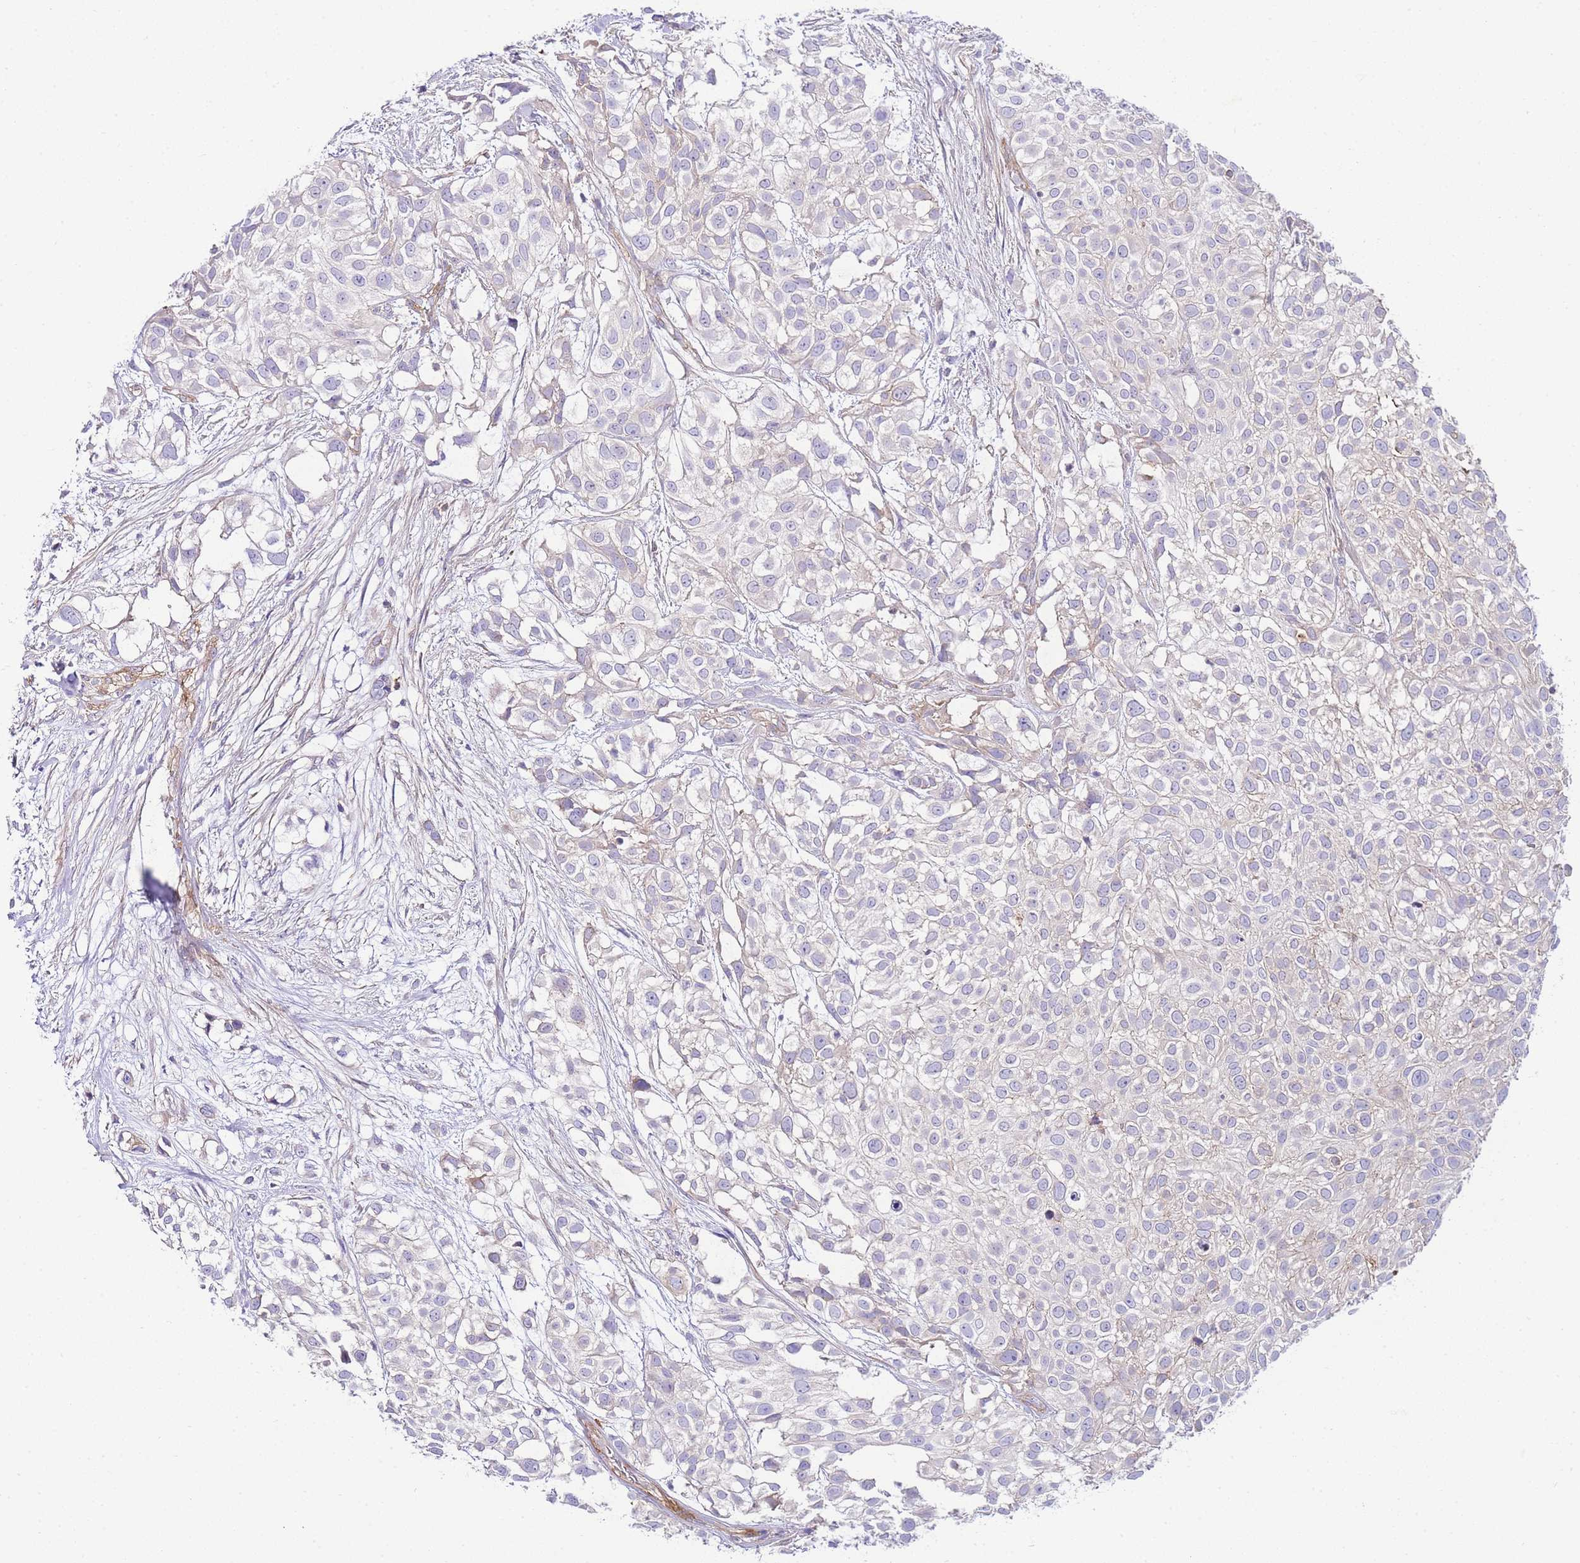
{"staining": {"intensity": "weak", "quantity": "<25%", "location": "cytoplasmic/membranous"}, "tissue": "urothelial cancer", "cell_type": "Tumor cells", "image_type": "cancer", "snomed": [{"axis": "morphology", "description": "Urothelial carcinoma, High grade"}, {"axis": "topography", "description": "Urinary bladder"}], "caption": "Immunohistochemistry micrograph of human urothelial carcinoma (high-grade) stained for a protein (brown), which displays no positivity in tumor cells. (DAB IHC visualized using brightfield microscopy, high magnification).", "gene": "FBN3", "patient": {"sex": "male", "age": 56}}